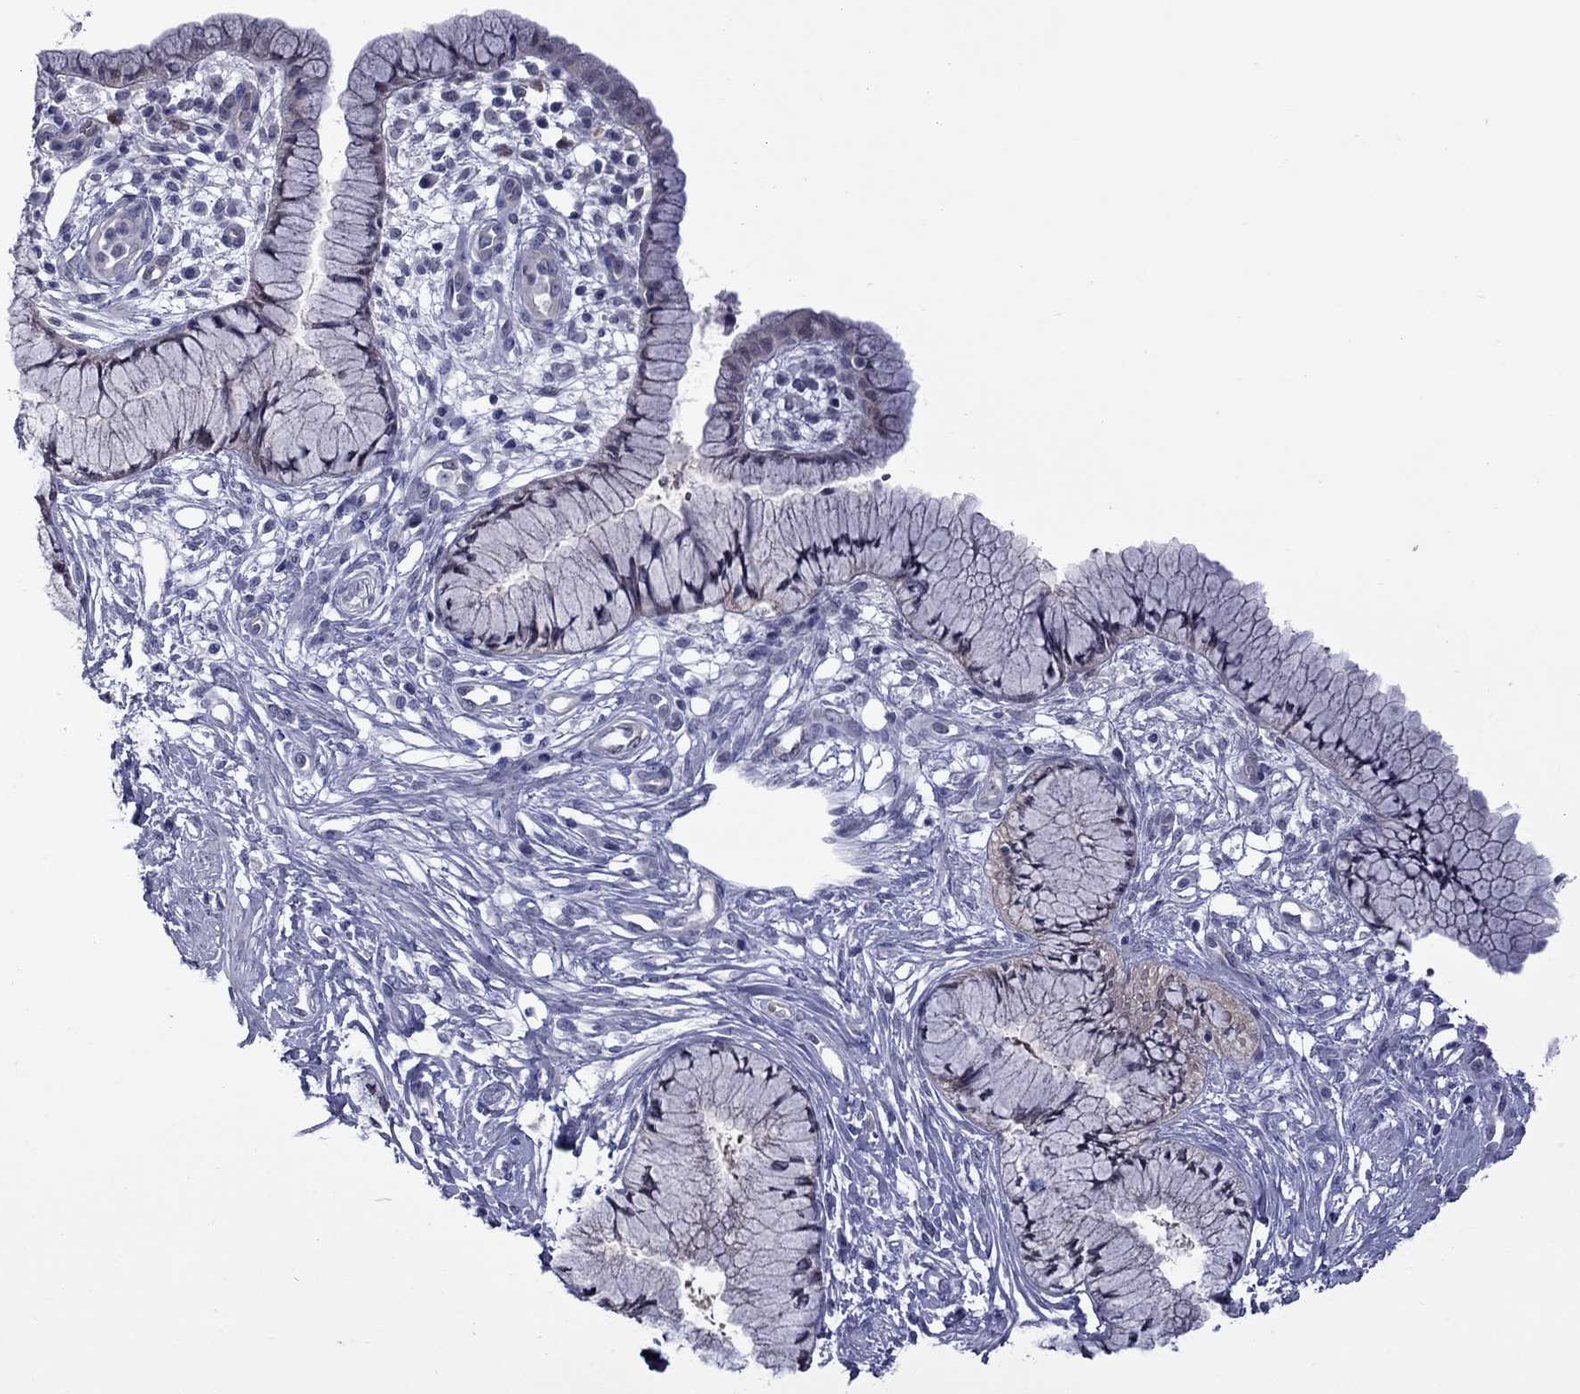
{"staining": {"intensity": "negative", "quantity": "none", "location": "none"}, "tissue": "cervix", "cell_type": "Glandular cells", "image_type": "normal", "snomed": [{"axis": "morphology", "description": "Normal tissue, NOS"}, {"axis": "topography", "description": "Cervix"}], "caption": "Histopathology image shows no significant protein staining in glandular cells of benign cervix. The staining was performed using DAB (3,3'-diaminobenzidine) to visualize the protein expression in brown, while the nuclei were stained in blue with hematoxylin (Magnification: 20x).", "gene": "CTNNBIP1", "patient": {"sex": "female", "age": 37}}